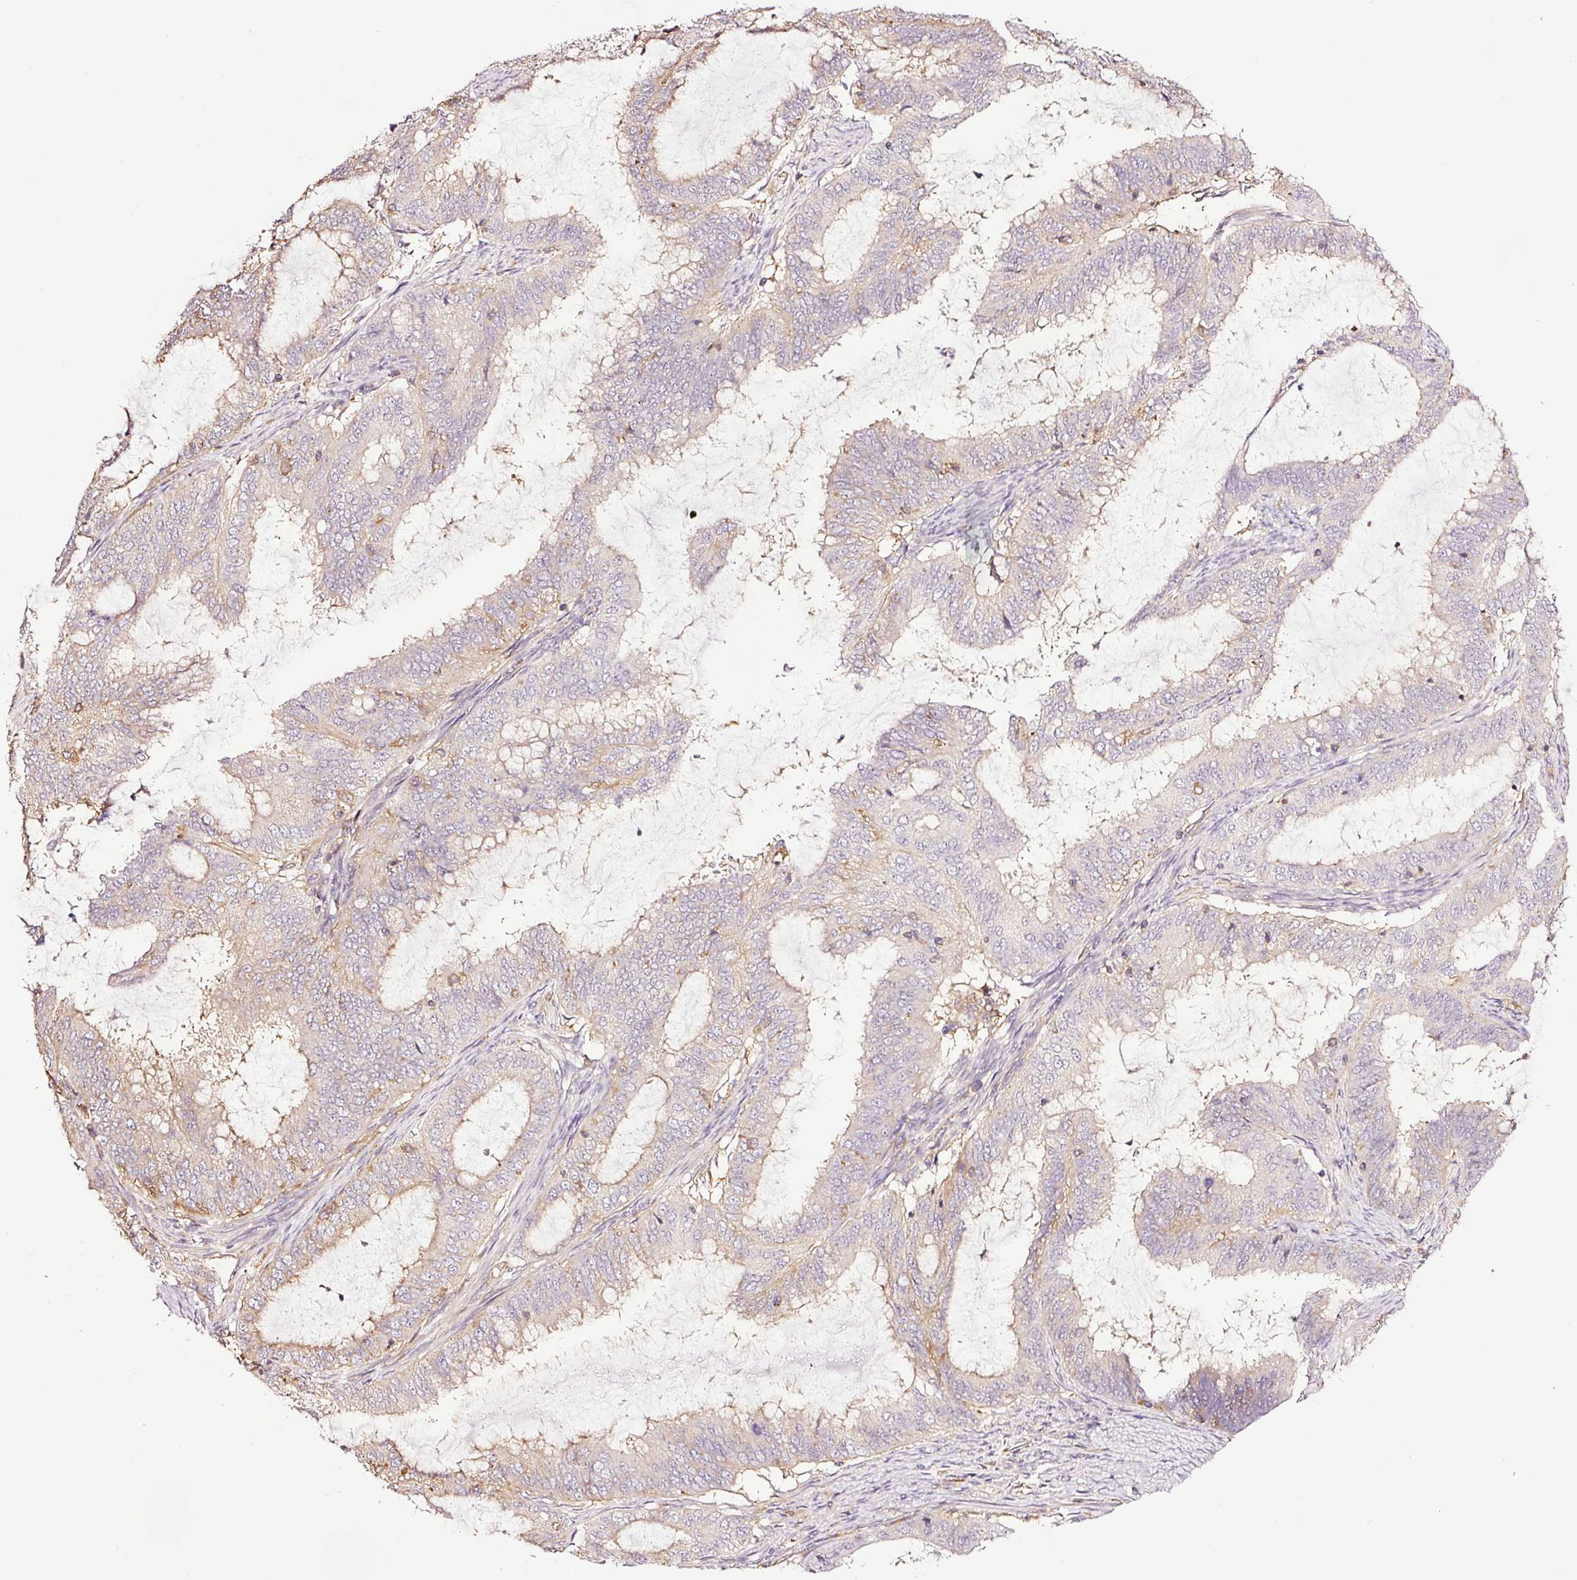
{"staining": {"intensity": "negative", "quantity": "none", "location": "none"}, "tissue": "endometrial cancer", "cell_type": "Tumor cells", "image_type": "cancer", "snomed": [{"axis": "morphology", "description": "Adenocarcinoma, NOS"}, {"axis": "topography", "description": "Endometrium"}], "caption": "The IHC photomicrograph has no significant positivity in tumor cells of endometrial cancer tissue.", "gene": "METAP1", "patient": {"sex": "female", "age": 51}}